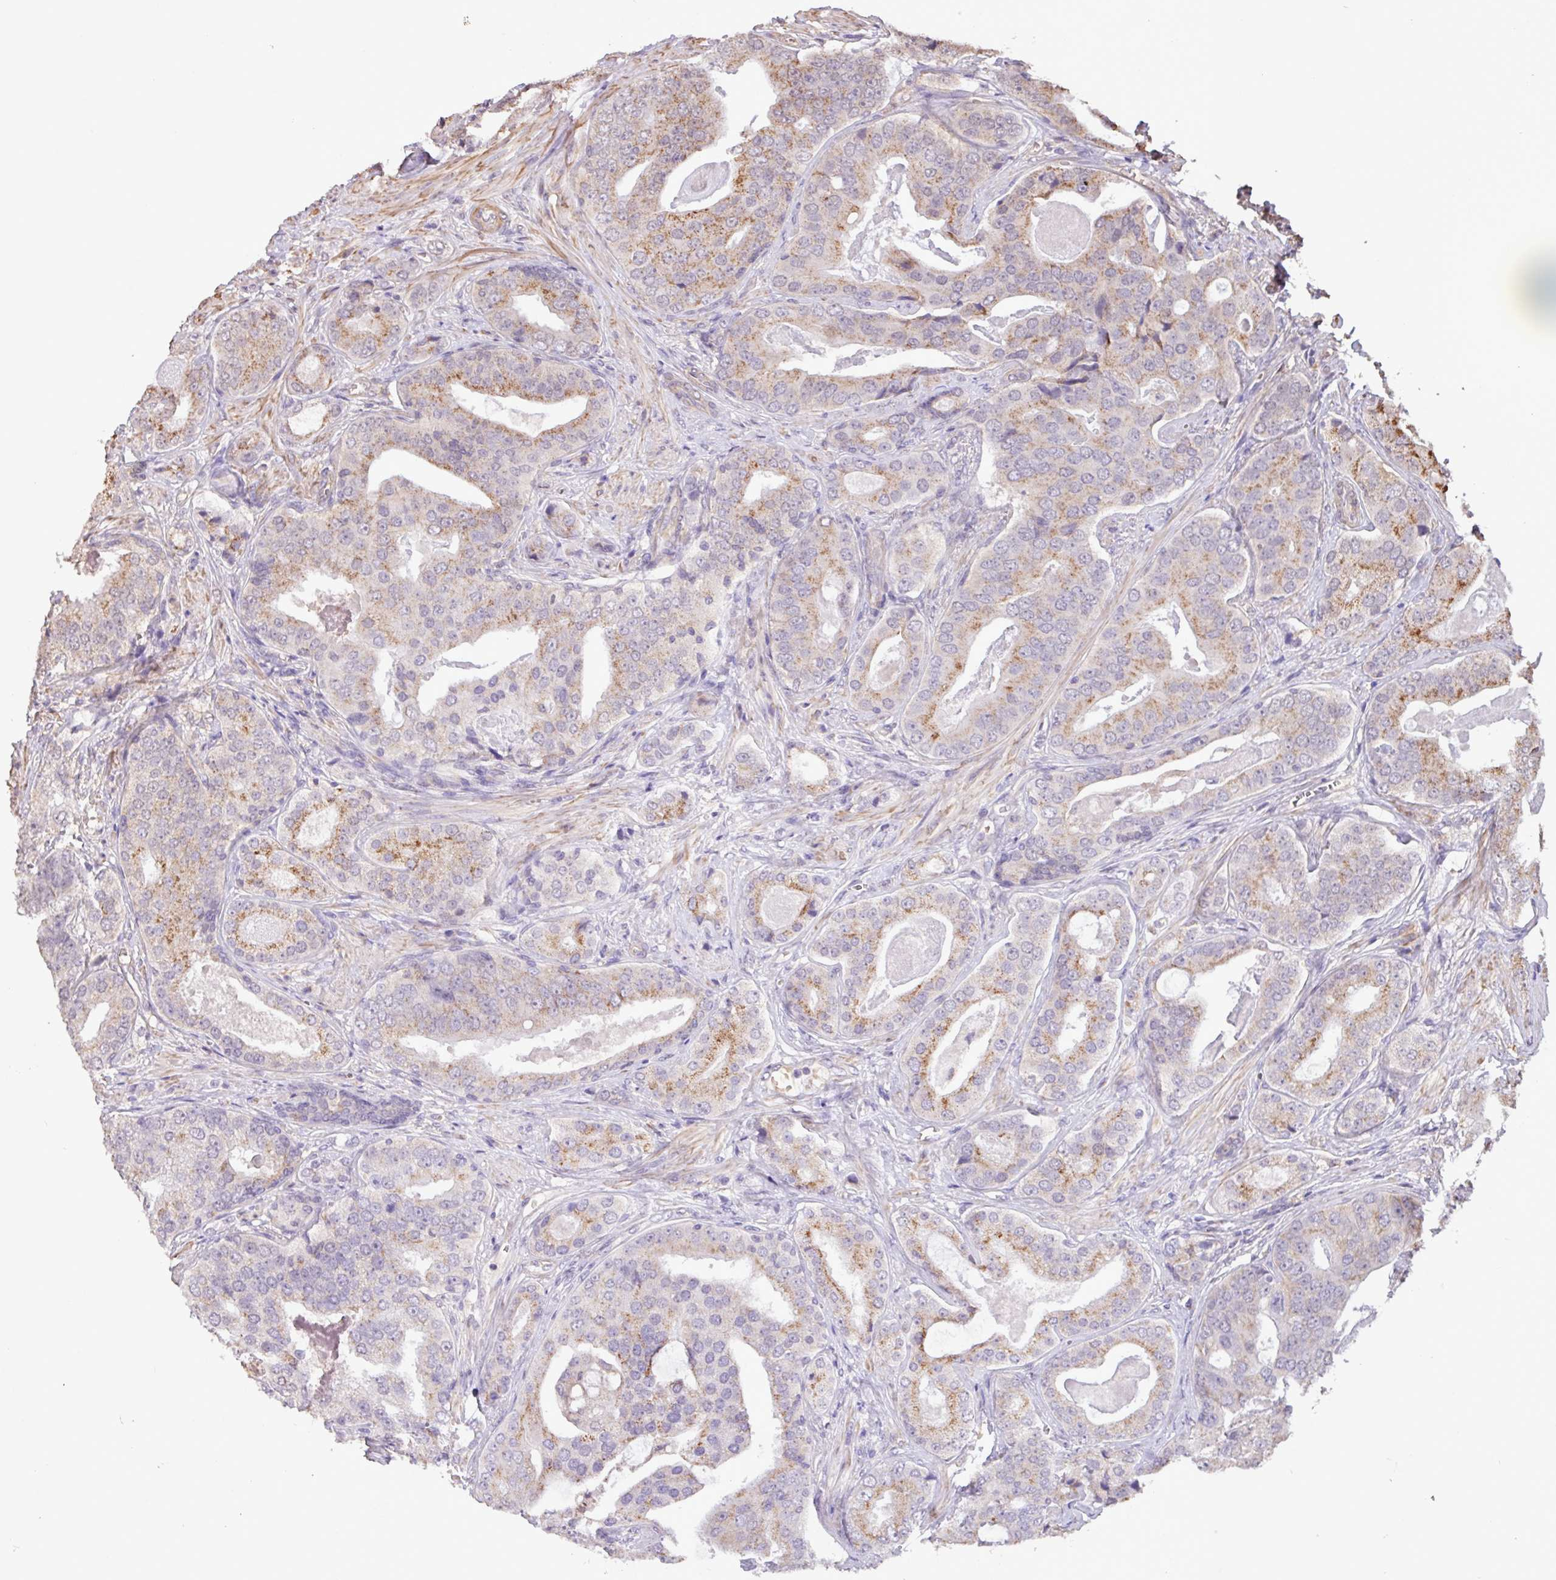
{"staining": {"intensity": "moderate", "quantity": "25%-75%", "location": "cytoplasmic/membranous"}, "tissue": "prostate cancer", "cell_type": "Tumor cells", "image_type": "cancer", "snomed": [{"axis": "morphology", "description": "Adenocarcinoma, High grade"}, {"axis": "topography", "description": "Prostate"}], "caption": "Prostate cancer (adenocarcinoma (high-grade)) was stained to show a protein in brown. There is medium levels of moderate cytoplasmic/membranous expression in about 25%-75% of tumor cells. The staining is performed using DAB brown chromogen to label protein expression. The nuclei are counter-stained blue using hematoxylin.", "gene": "CHST11", "patient": {"sex": "male", "age": 71}}